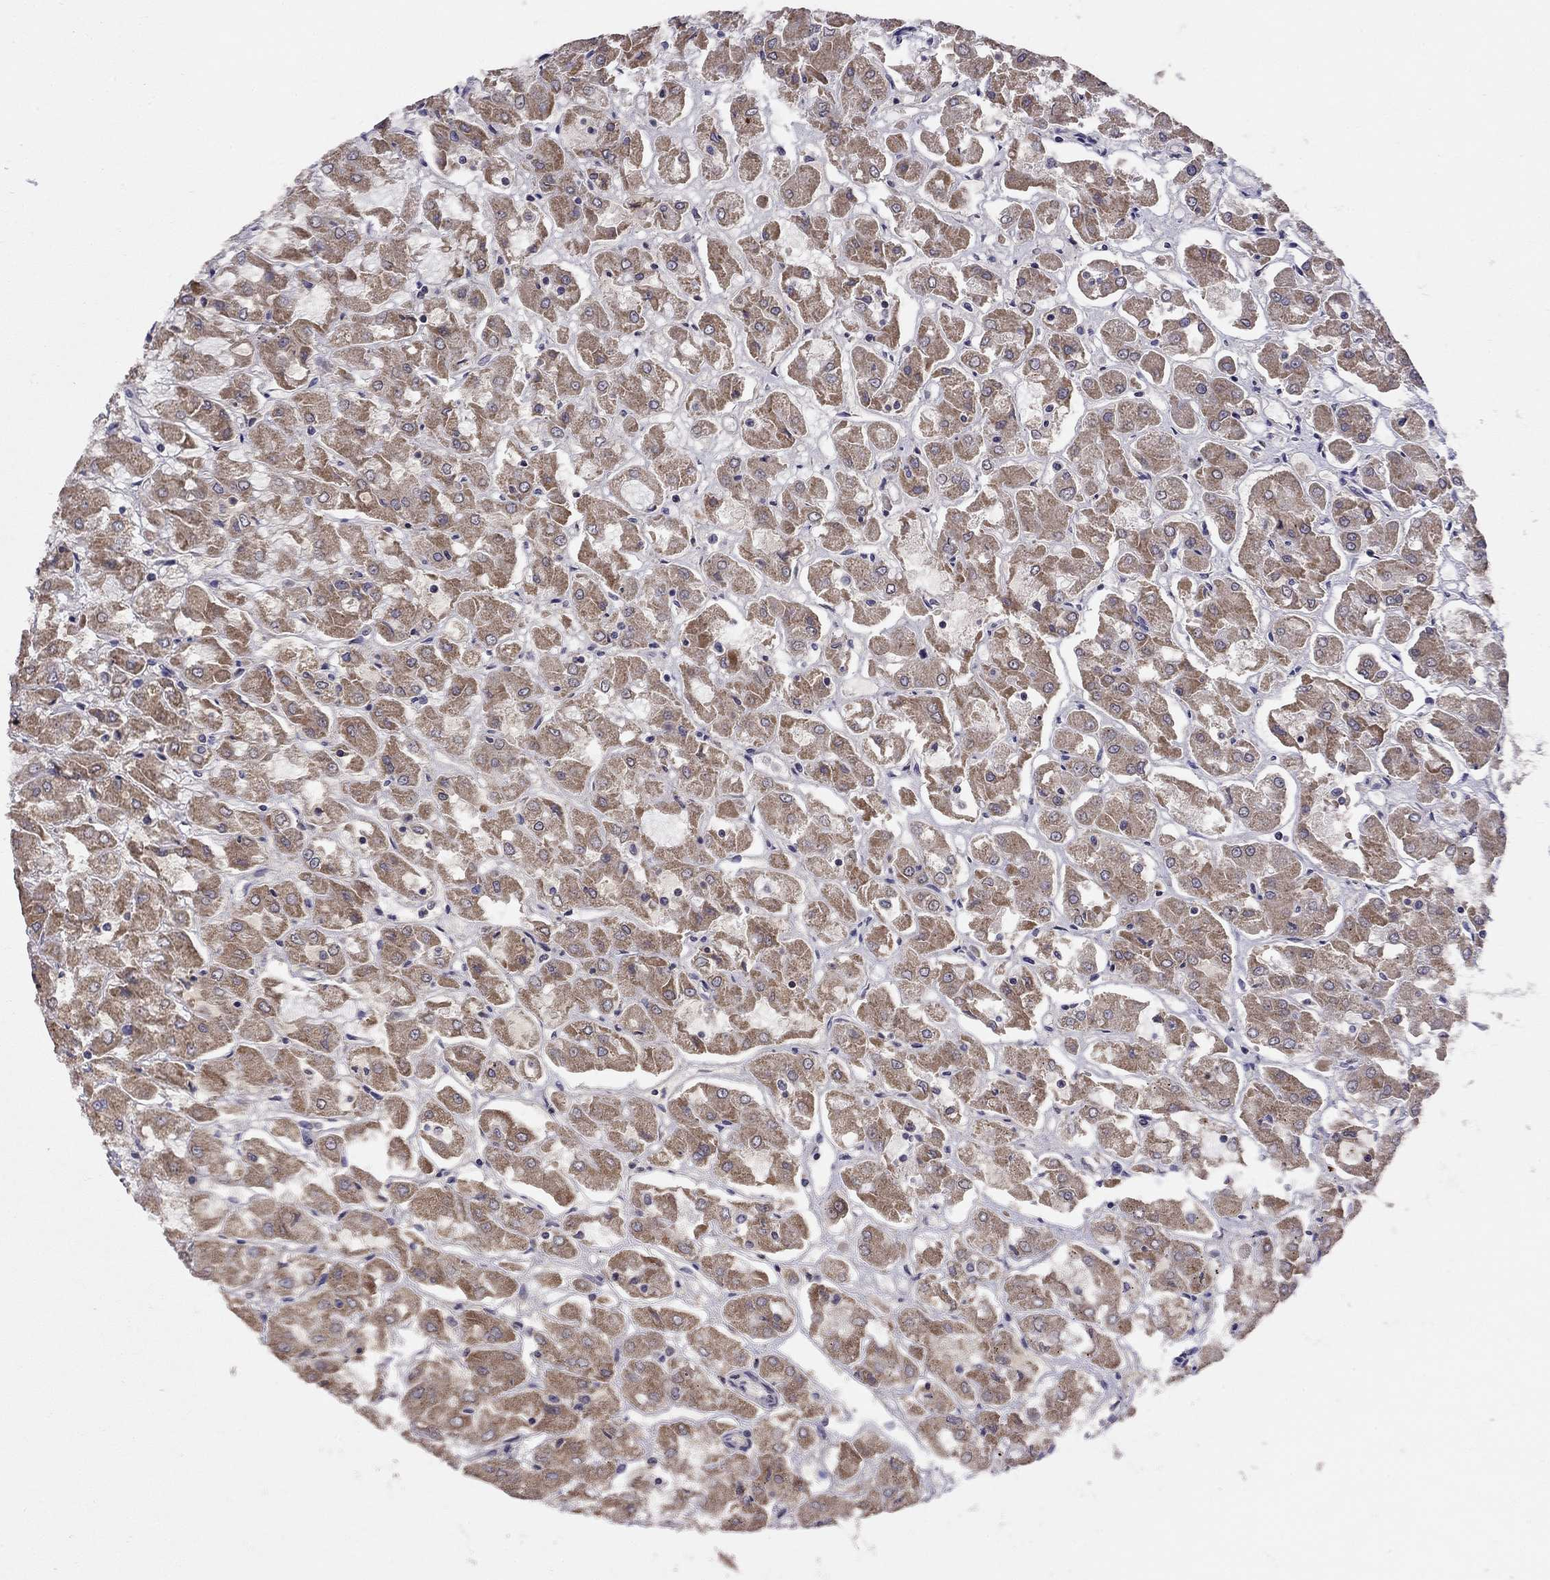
{"staining": {"intensity": "moderate", "quantity": ">75%", "location": "cytoplasmic/membranous"}, "tissue": "renal cancer", "cell_type": "Tumor cells", "image_type": "cancer", "snomed": [{"axis": "morphology", "description": "Adenocarcinoma, NOS"}, {"axis": "topography", "description": "Kidney"}], "caption": "This is an image of IHC staining of renal adenocarcinoma, which shows moderate expression in the cytoplasmic/membranous of tumor cells.", "gene": "RTP5", "patient": {"sex": "male", "age": 72}}